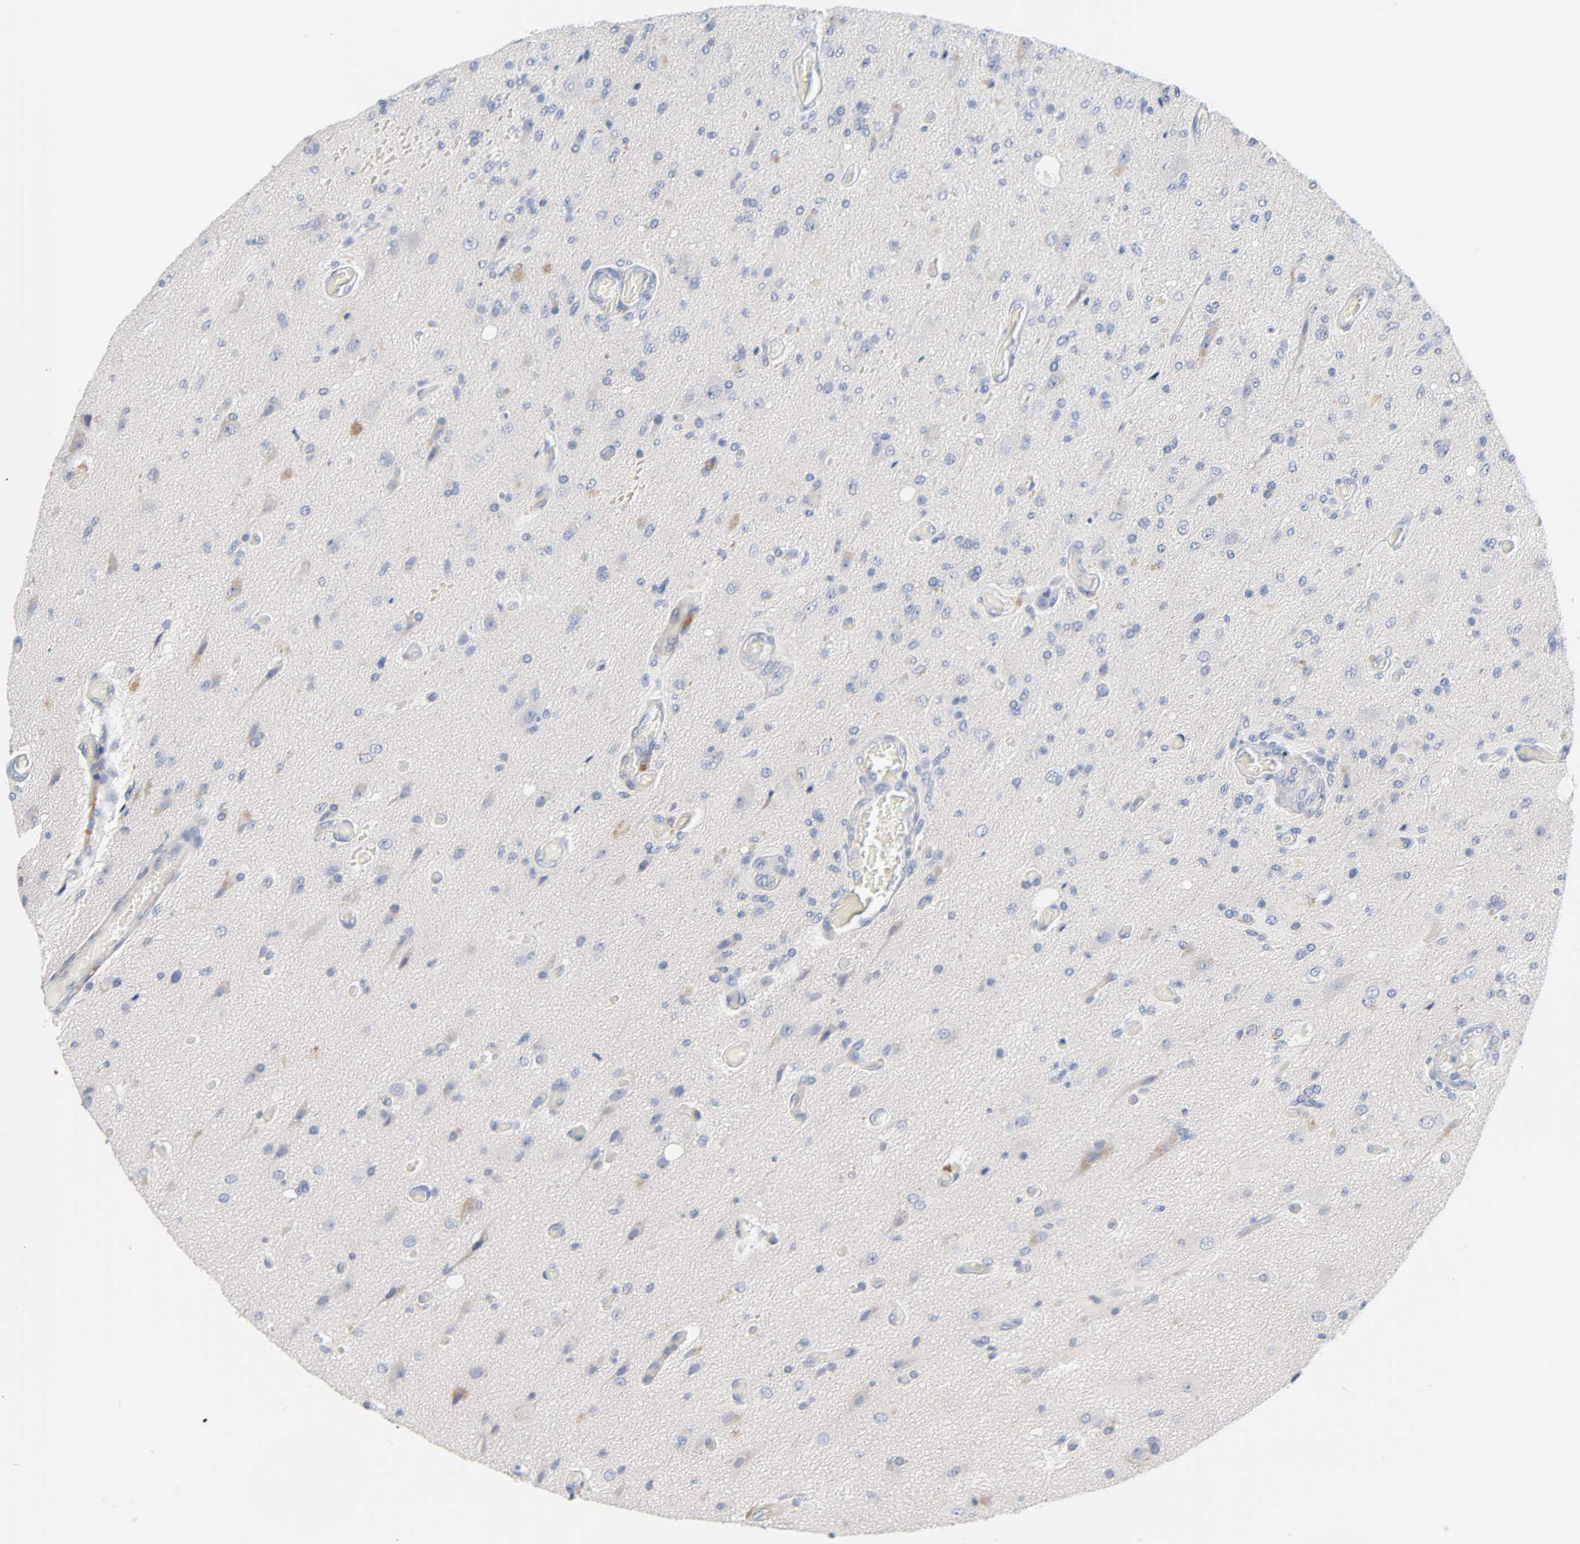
{"staining": {"intensity": "negative", "quantity": "none", "location": "none"}, "tissue": "glioma", "cell_type": "Tumor cells", "image_type": "cancer", "snomed": [{"axis": "morphology", "description": "Normal tissue, NOS"}, {"axis": "morphology", "description": "Glioma, malignant, High grade"}, {"axis": "topography", "description": "Cerebral cortex"}], "caption": "Histopathology image shows no protein positivity in tumor cells of high-grade glioma (malignant) tissue. (IHC, brightfield microscopy, high magnification).", "gene": "MALT1", "patient": {"sex": "male", "age": 77}}